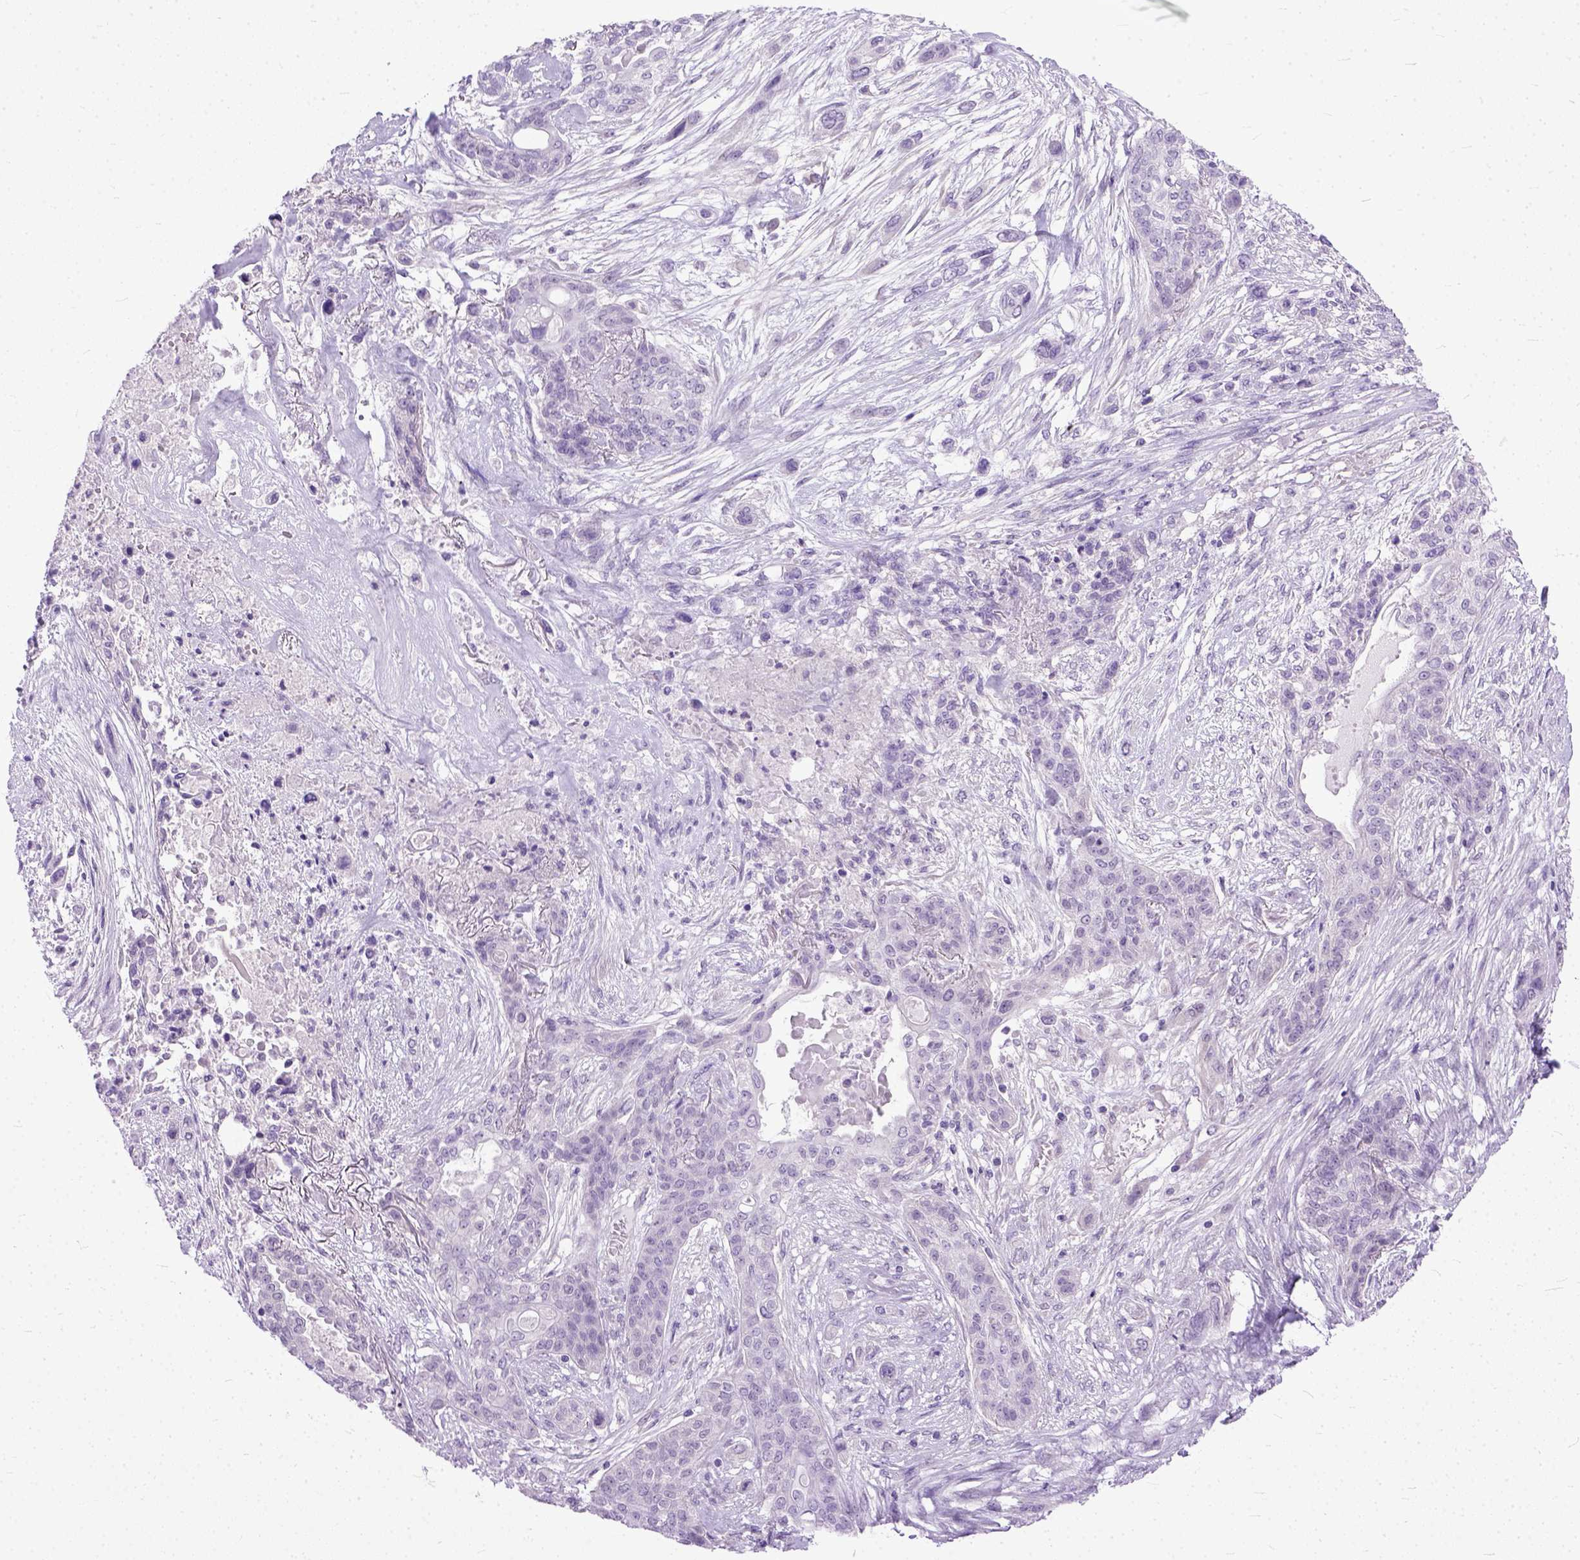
{"staining": {"intensity": "negative", "quantity": "none", "location": "none"}, "tissue": "lung cancer", "cell_type": "Tumor cells", "image_type": "cancer", "snomed": [{"axis": "morphology", "description": "Squamous cell carcinoma, NOS"}, {"axis": "topography", "description": "Lung"}], "caption": "A photomicrograph of human squamous cell carcinoma (lung) is negative for staining in tumor cells. (DAB (3,3'-diaminobenzidine) immunohistochemistry (IHC) visualized using brightfield microscopy, high magnification).", "gene": "TCEAL7", "patient": {"sex": "female", "age": 70}}